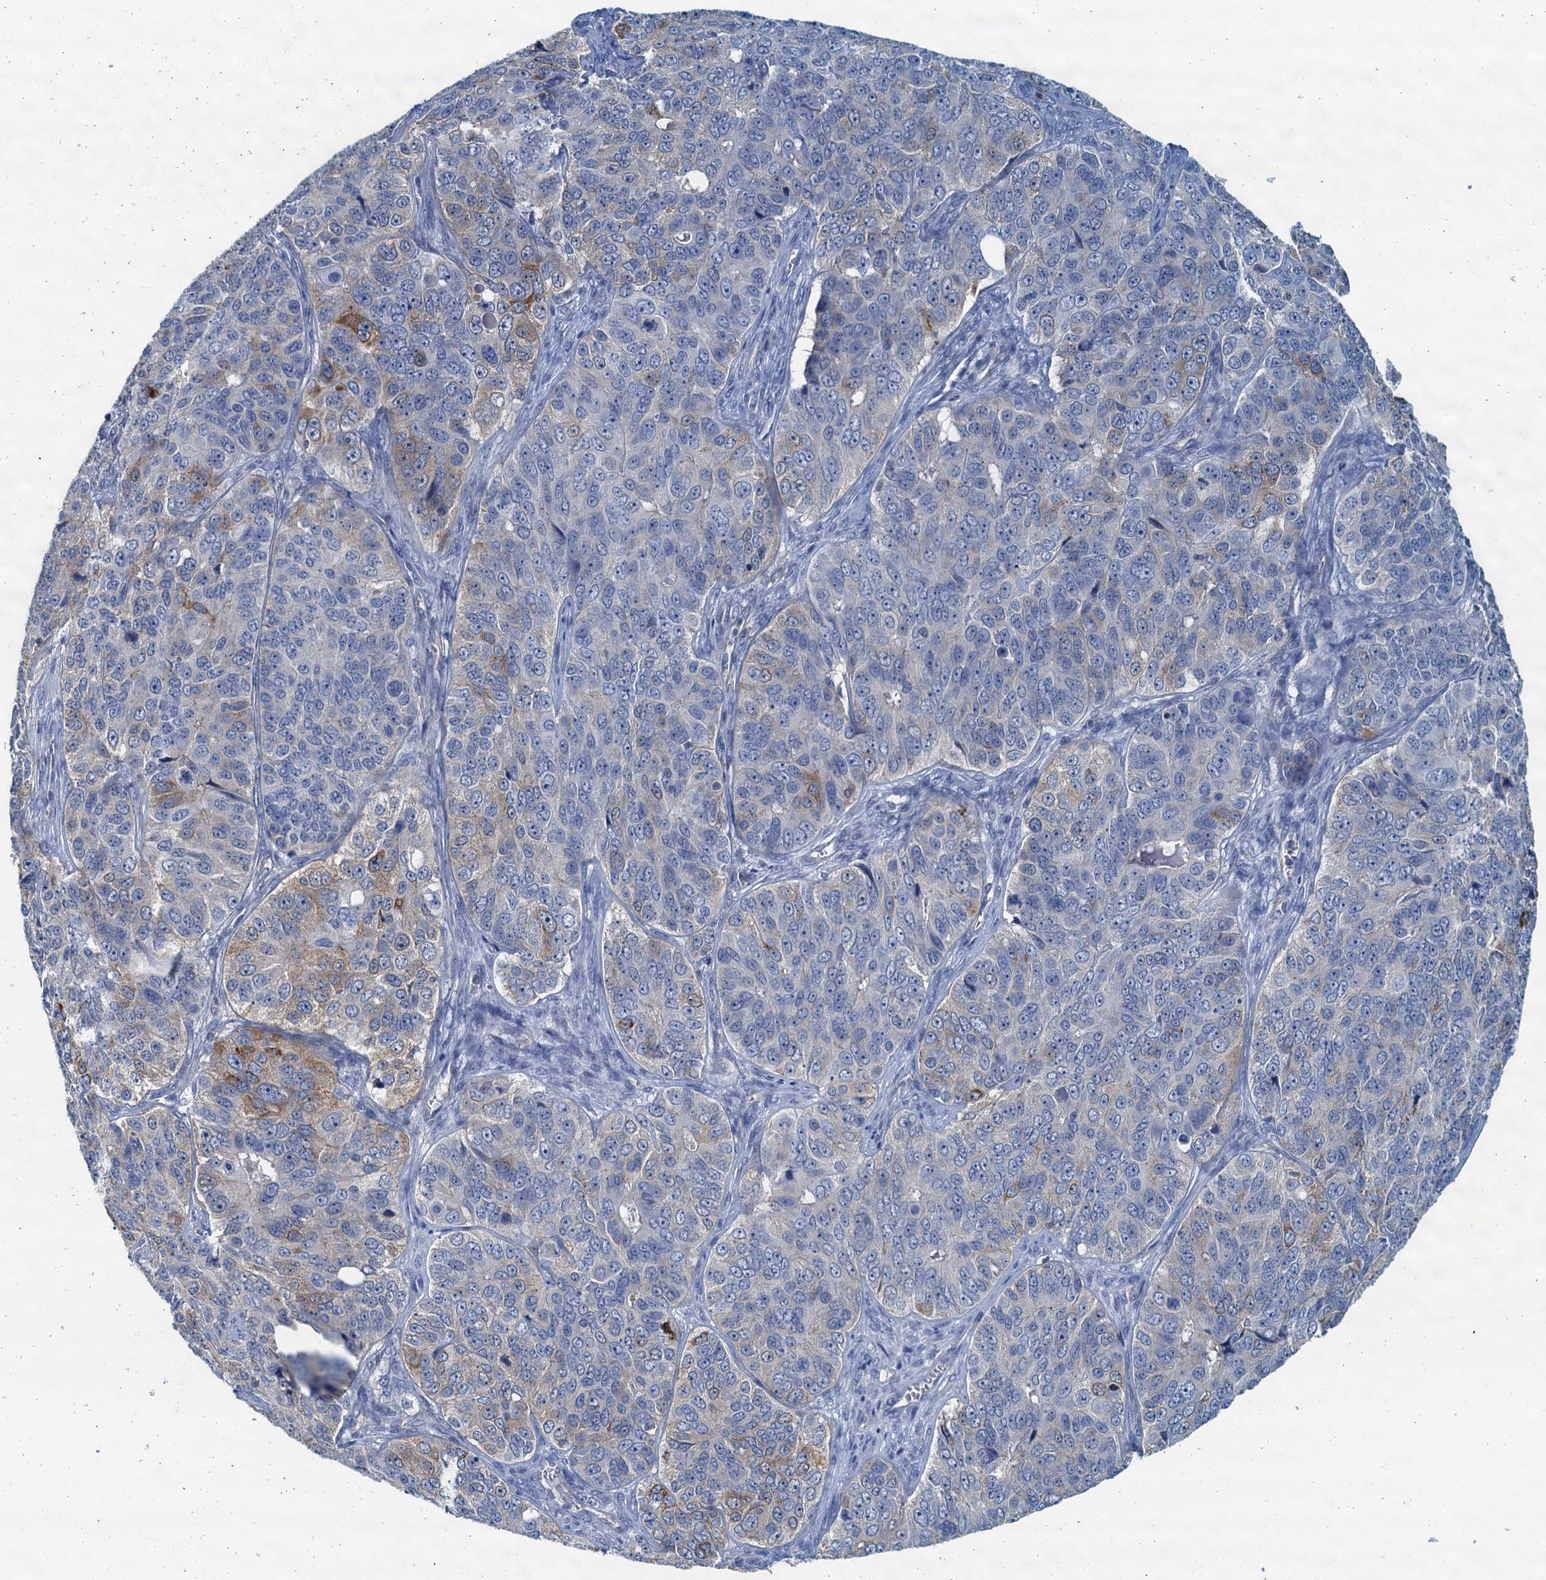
{"staining": {"intensity": "moderate", "quantity": "<25%", "location": "cytoplasmic/membranous"}, "tissue": "ovarian cancer", "cell_type": "Tumor cells", "image_type": "cancer", "snomed": [{"axis": "morphology", "description": "Carcinoma, endometroid"}, {"axis": "topography", "description": "Ovary"}], "caption": "The immunohistochemical stain highlights moderate cytoplasmic/membranous staining in tumor cells of ovarian cancer (endometroid carcinoma) tissue. Immunohistochemistry stains the protein of interest in brown and the nuclei are stained blue.", "gene": "THAP10", "patient": {"sex": "female", "age": 51}}